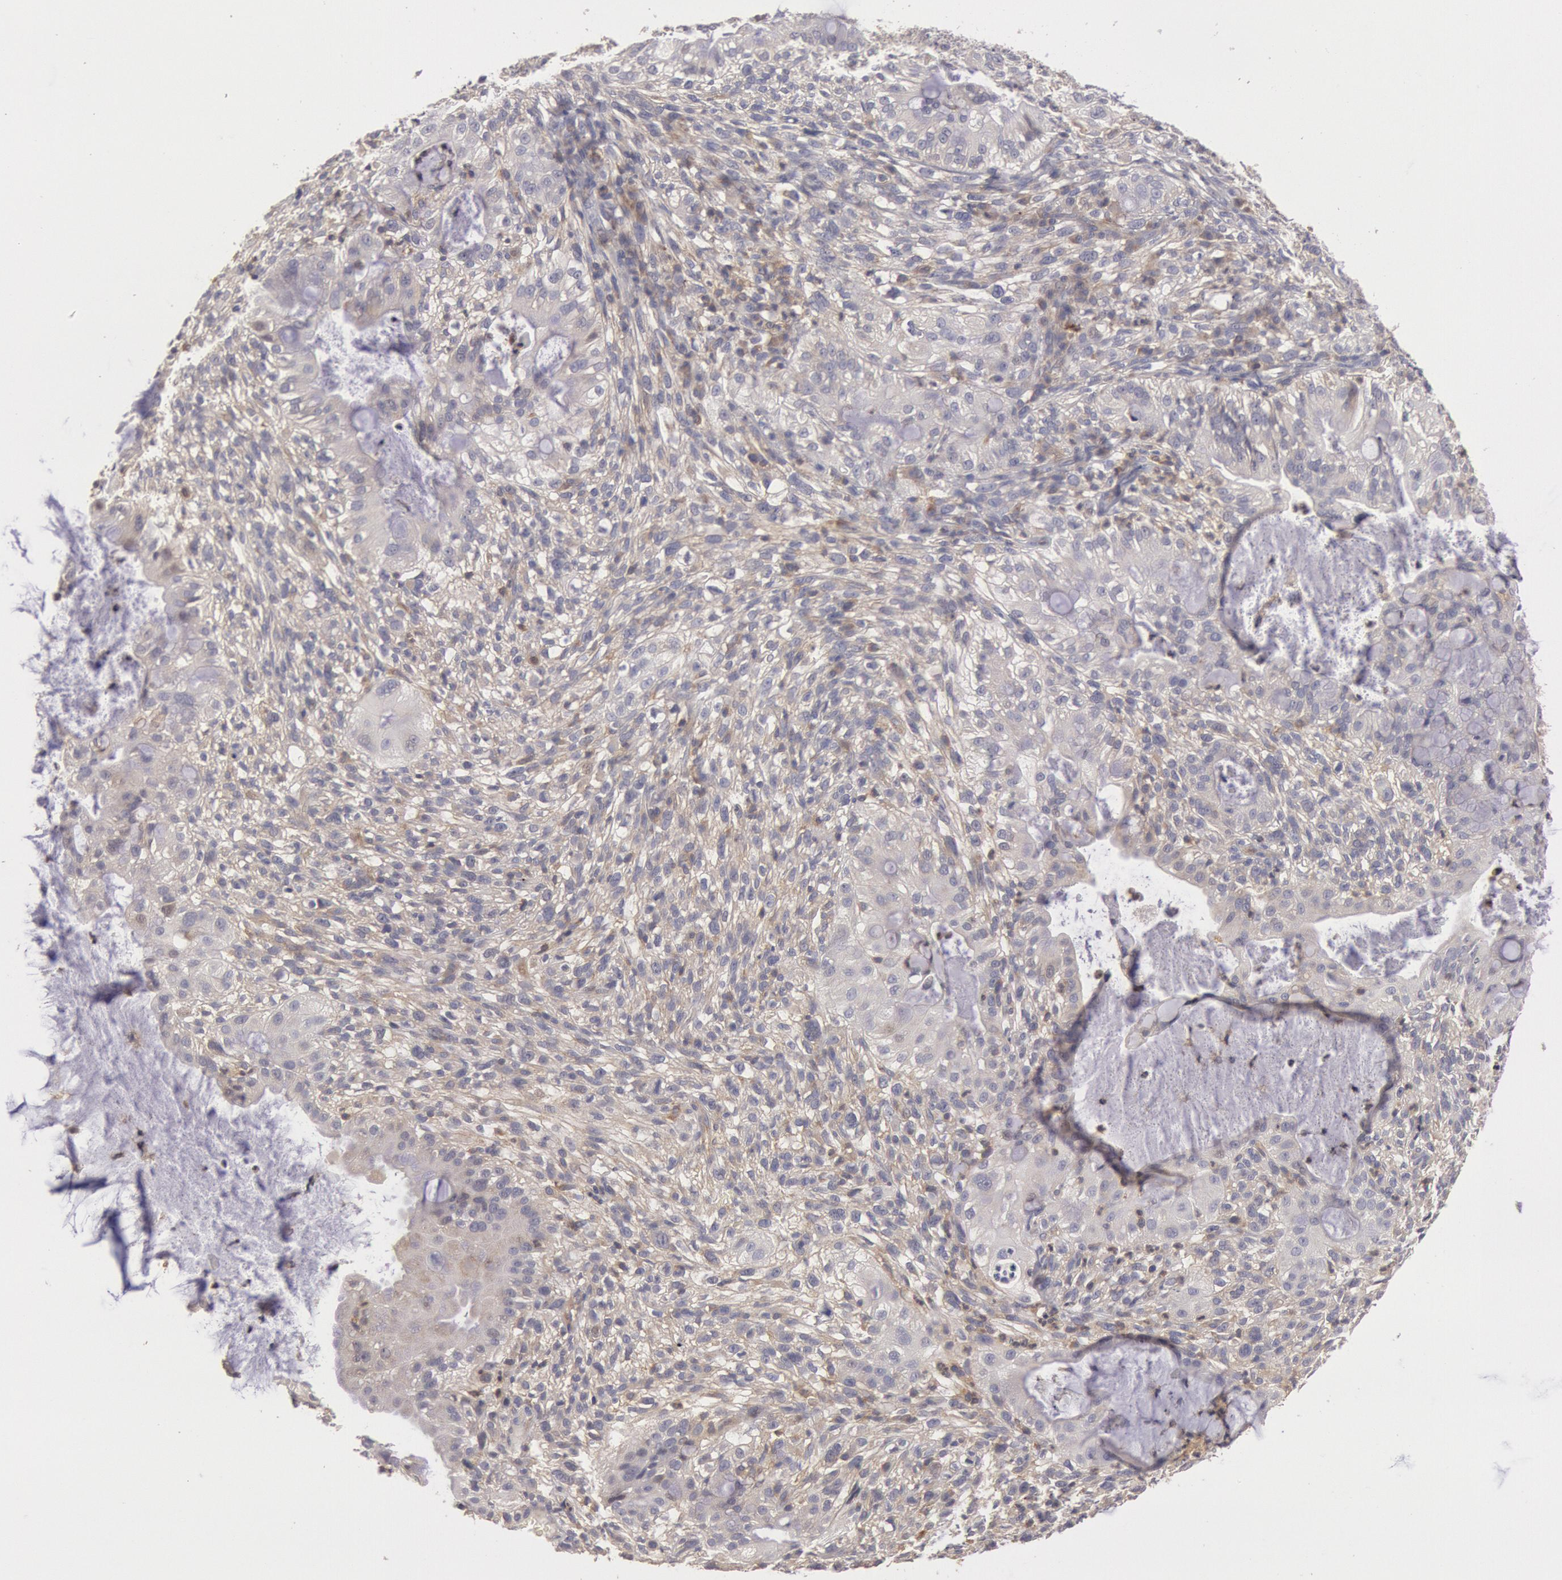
{"staining": {"intensity": "negative", "quantity": "none", "location": "none"}, "tissue": "cervical cancer", "cell_type": "Tumor cells", "image_type": "cancer", "snomed": [{"axis": "morphology", "description": "Adenocarcinoma, NOS"}, {"axis": "topography", "description": "Cervix"}], "caption": "DAB (3,3'-diaminobenzidine) immunohistochemical staining of human cervical cancer displays no significant staining in tumor cells.", "gene": "PIK3R1", "patient": {"sex": "female", "age": 41}}